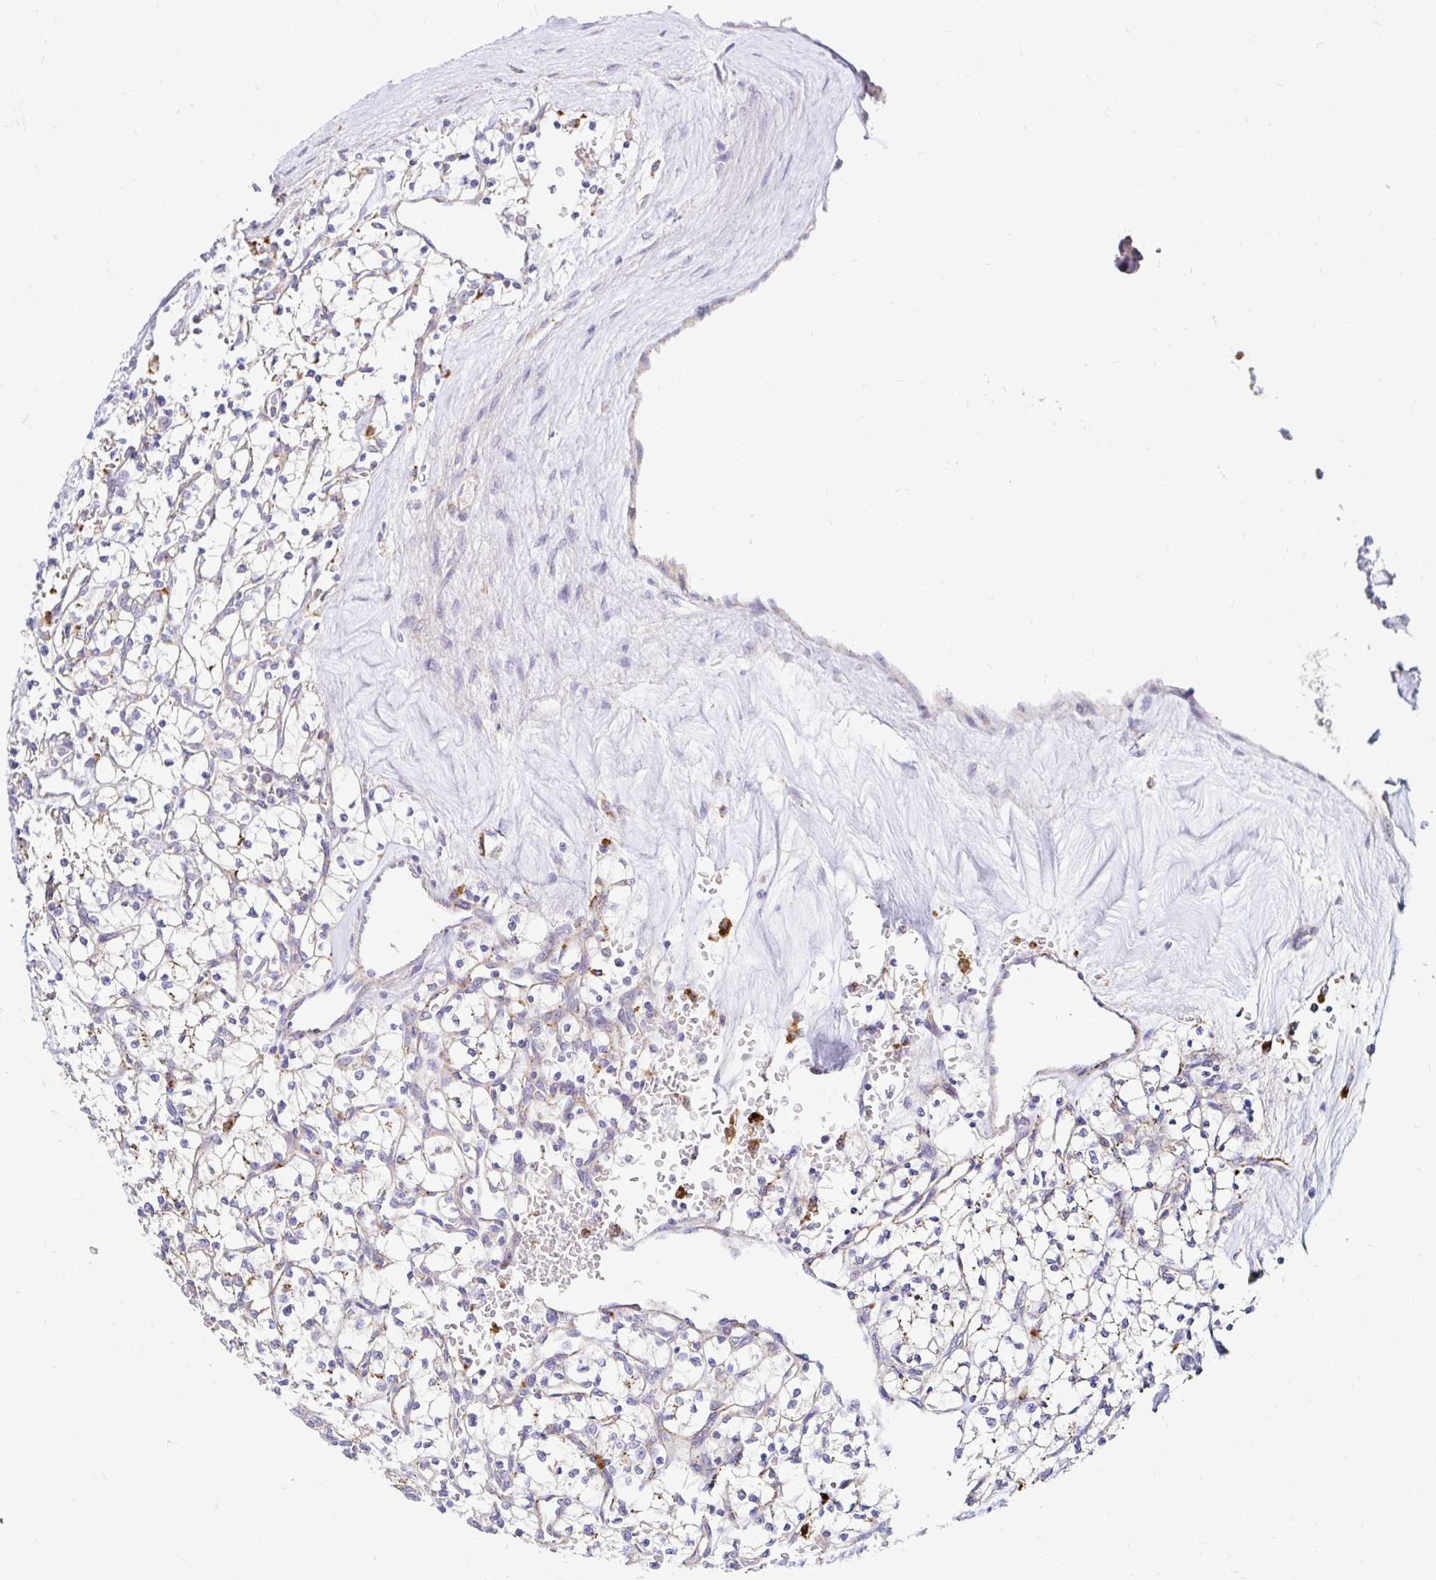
{"staining": {"intensity": "moderate", "quantity": "25%-75%", "location": "cytoplasmic/membranous"}, "tissue": "renal cancer", "cell_type": "Tumor cells", "image_type": "cancer", "snomed": [{"axis": "morphology", "description": "Adenocarcinoma, NOS"}, {"axis": "topography", "description": "Kidney"}], "caption": "Brown immunohistochemical staining in human adenocarcinoma (renal) shows moderate cytoplasmic/membranous staining in about 25%-75% of tumor cells.", "gene": "FUCA1", "patient": {"sex": "female", "age": 64}}